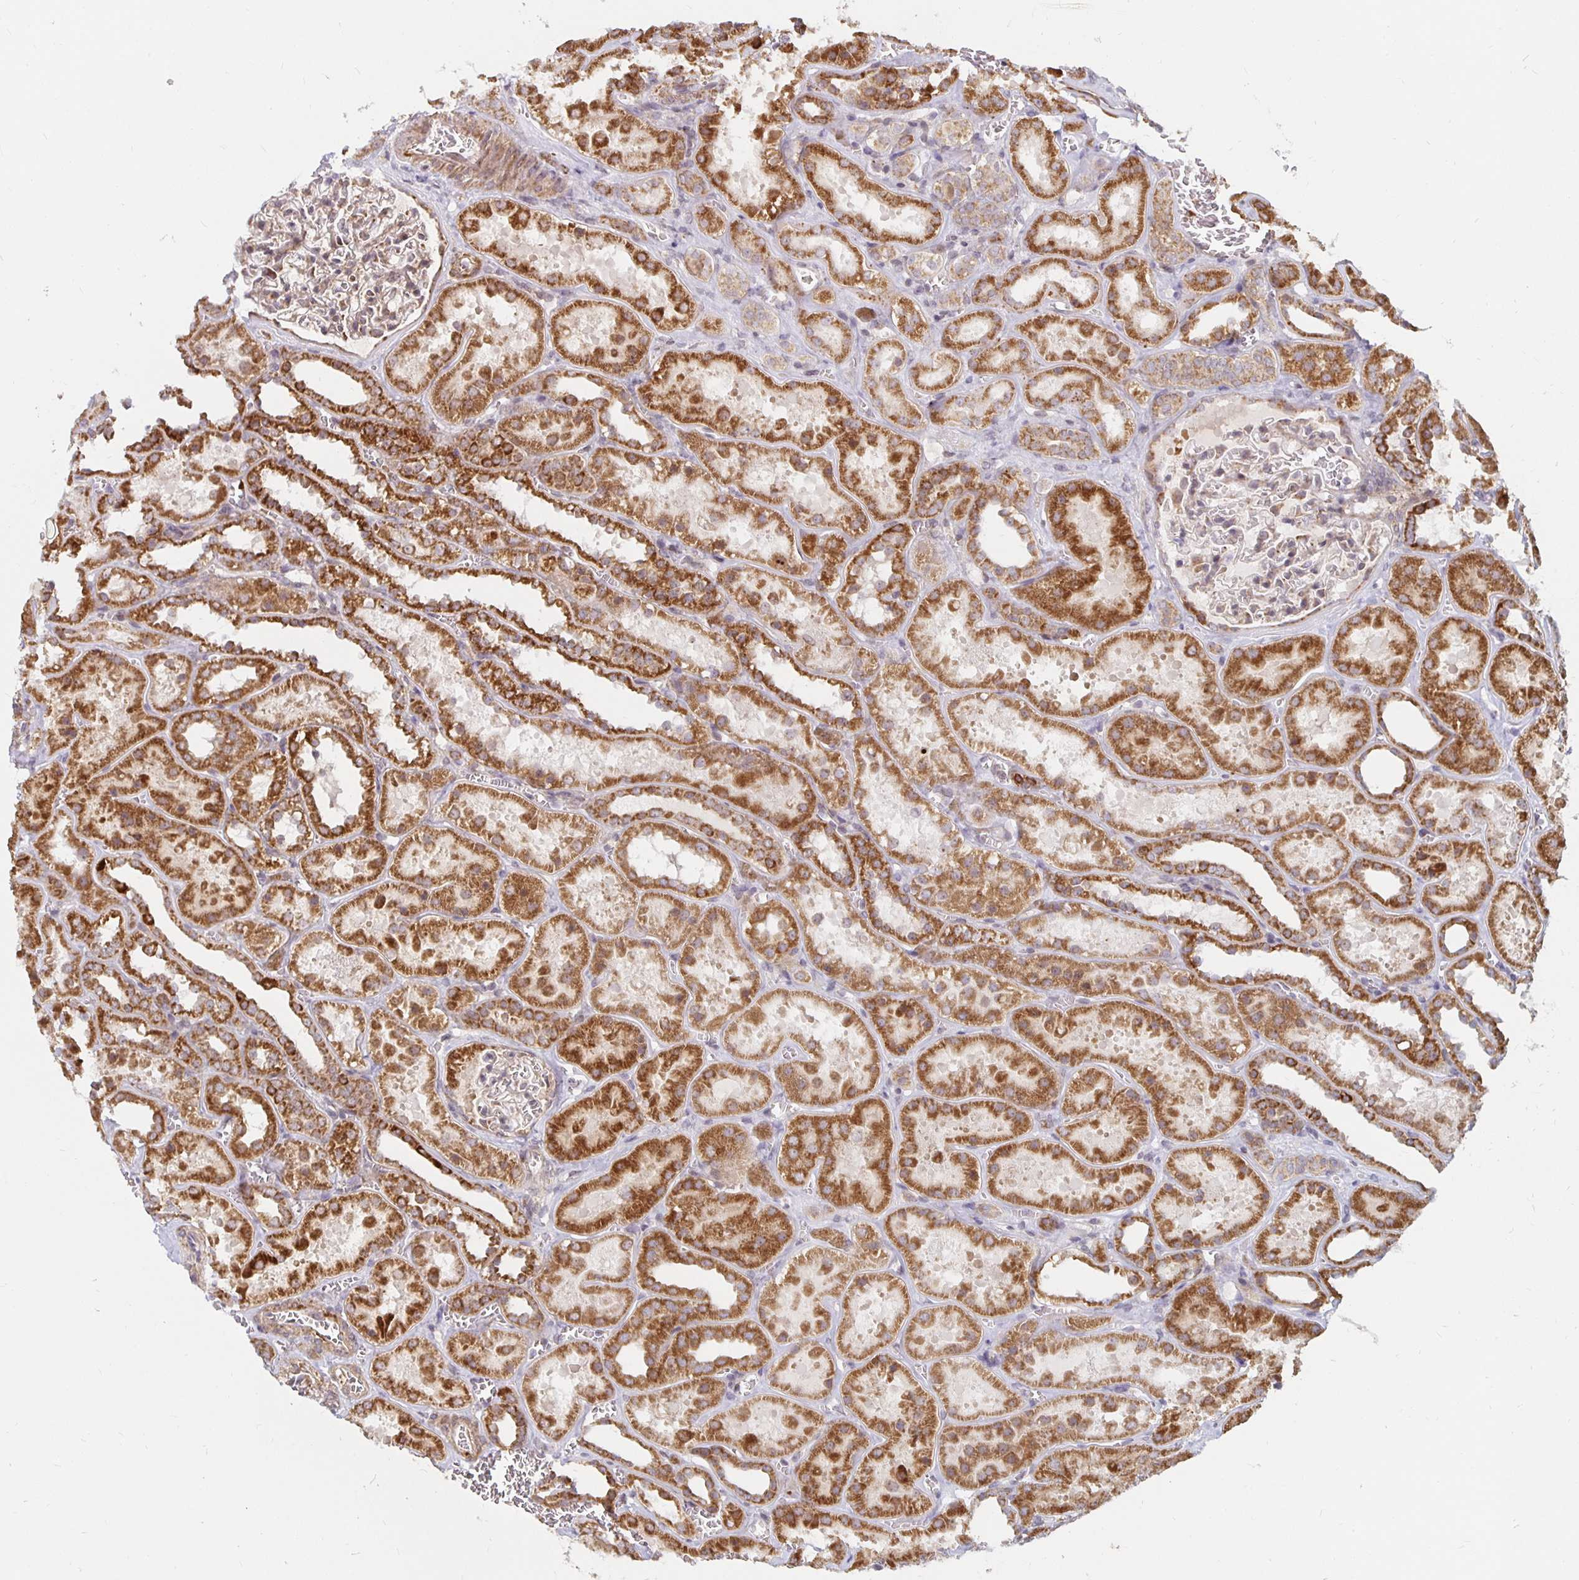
{"staining": {"intensity": "weak", "quantity": ">75%", "location": "cytoplasmic/membranous"}, "tissue": "kidney", "cell_type": "Cells in glomeruli", "image_type": "normal", "snomed": [{"axis": "morphology", "description": "Normal tissue, NOS"}, {"axis": "topography", "description": "Kidney"}], "caption": "Cells in glomeruli demonstrate low levels of weak cytoplasmic/membranous positivity in about >75% of cells in normal human kidney.", "gene": "MRPL28", "patient": {"sex": "female", "age": 41}}